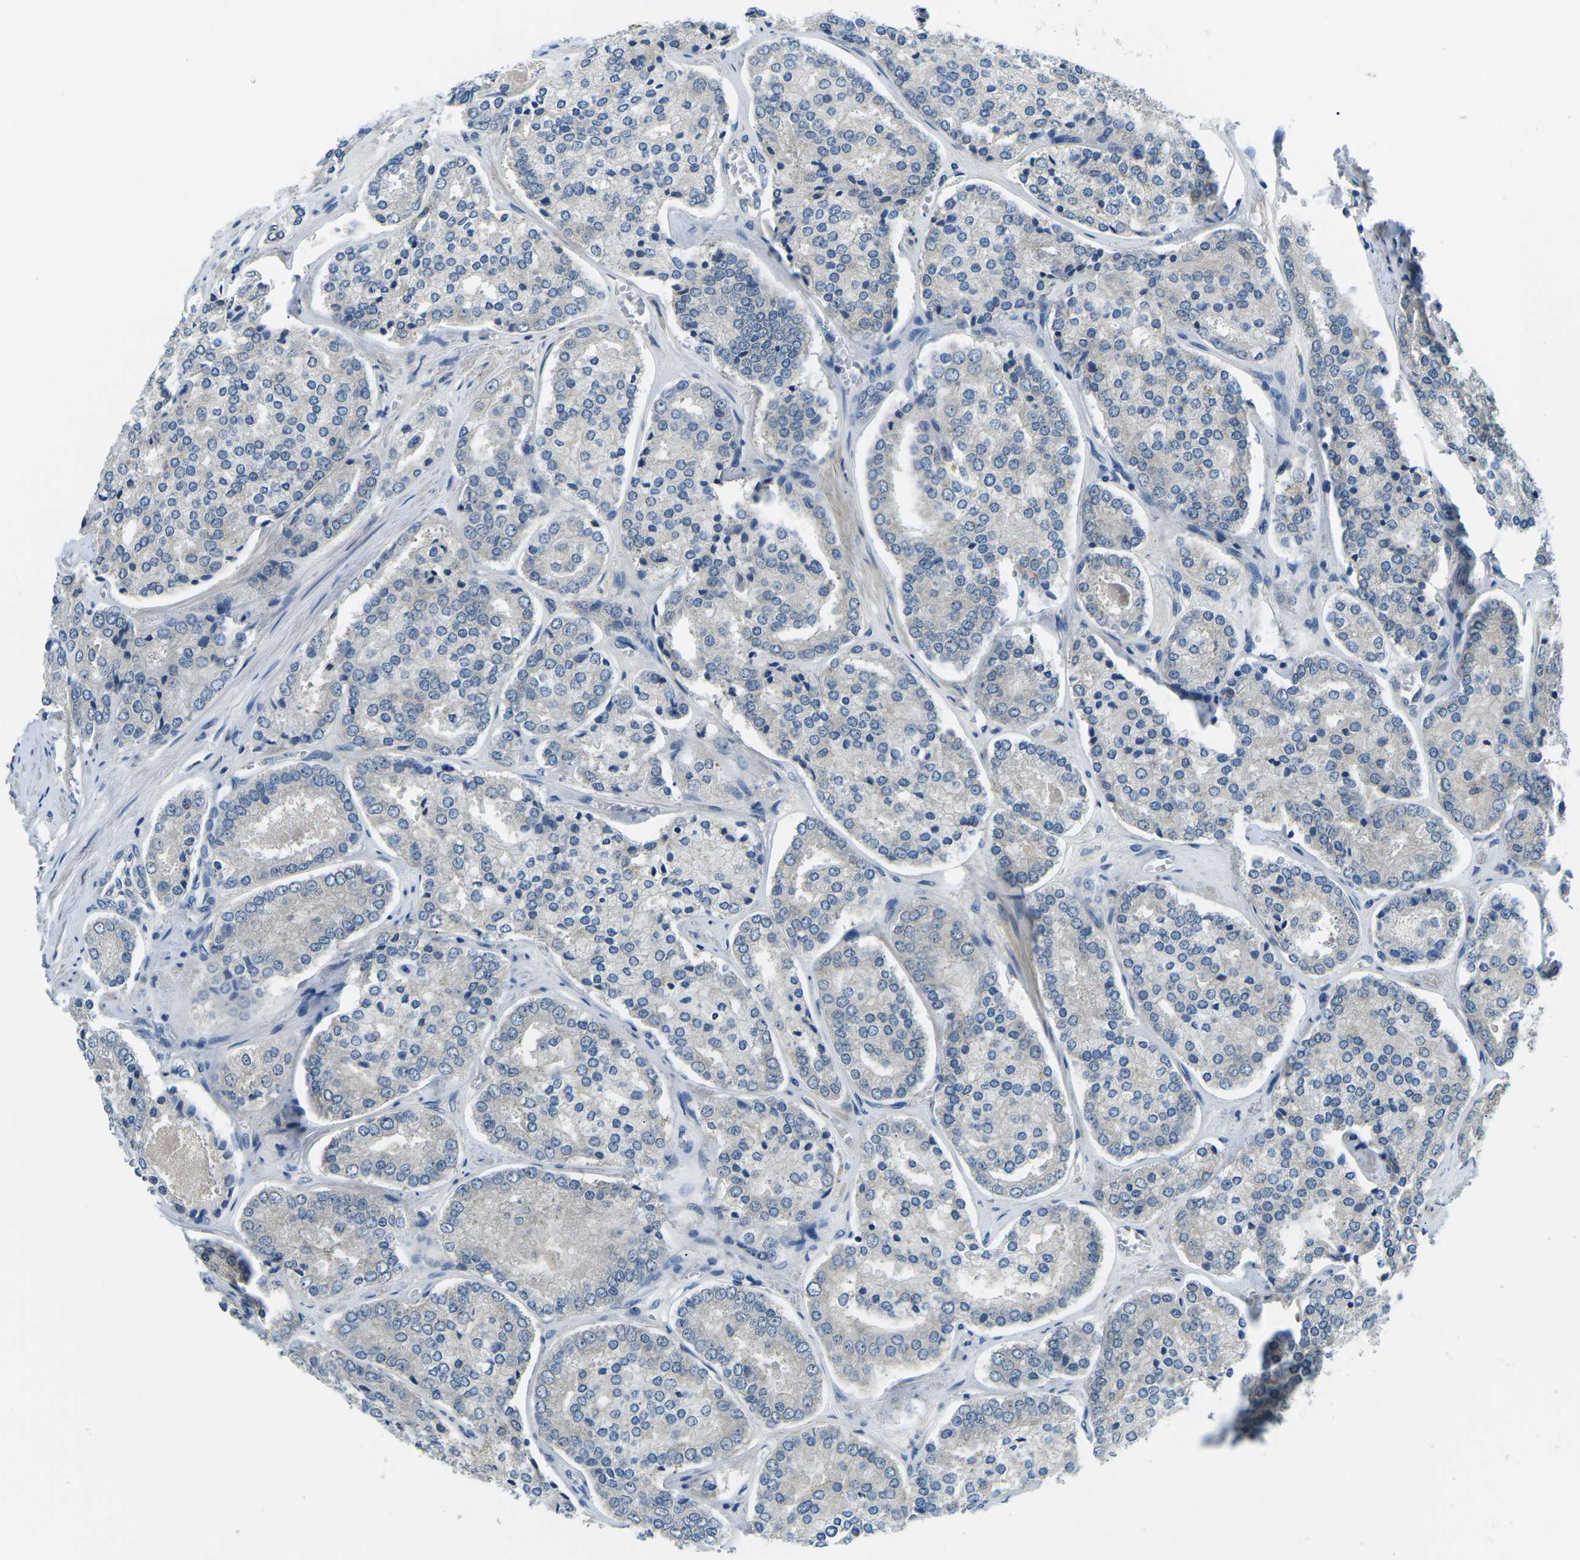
{"staining": {"intensity": "negative", "quantity": "none", "location": "none"}, "tissue": "prostate cancer", "cell_type": "Tumor cells", "image_type": "cancer", "snomed": [{"axis": "morphology", "description": "Adenocarcinoma, High grade"}, {"axis": "topography", "description": "Prostate"}], "caption": "Tumor cells are negative for protein expression in human prostate cancer.", "gene": "CTNND1", "patient": {"sex": "male", "age": 65}}